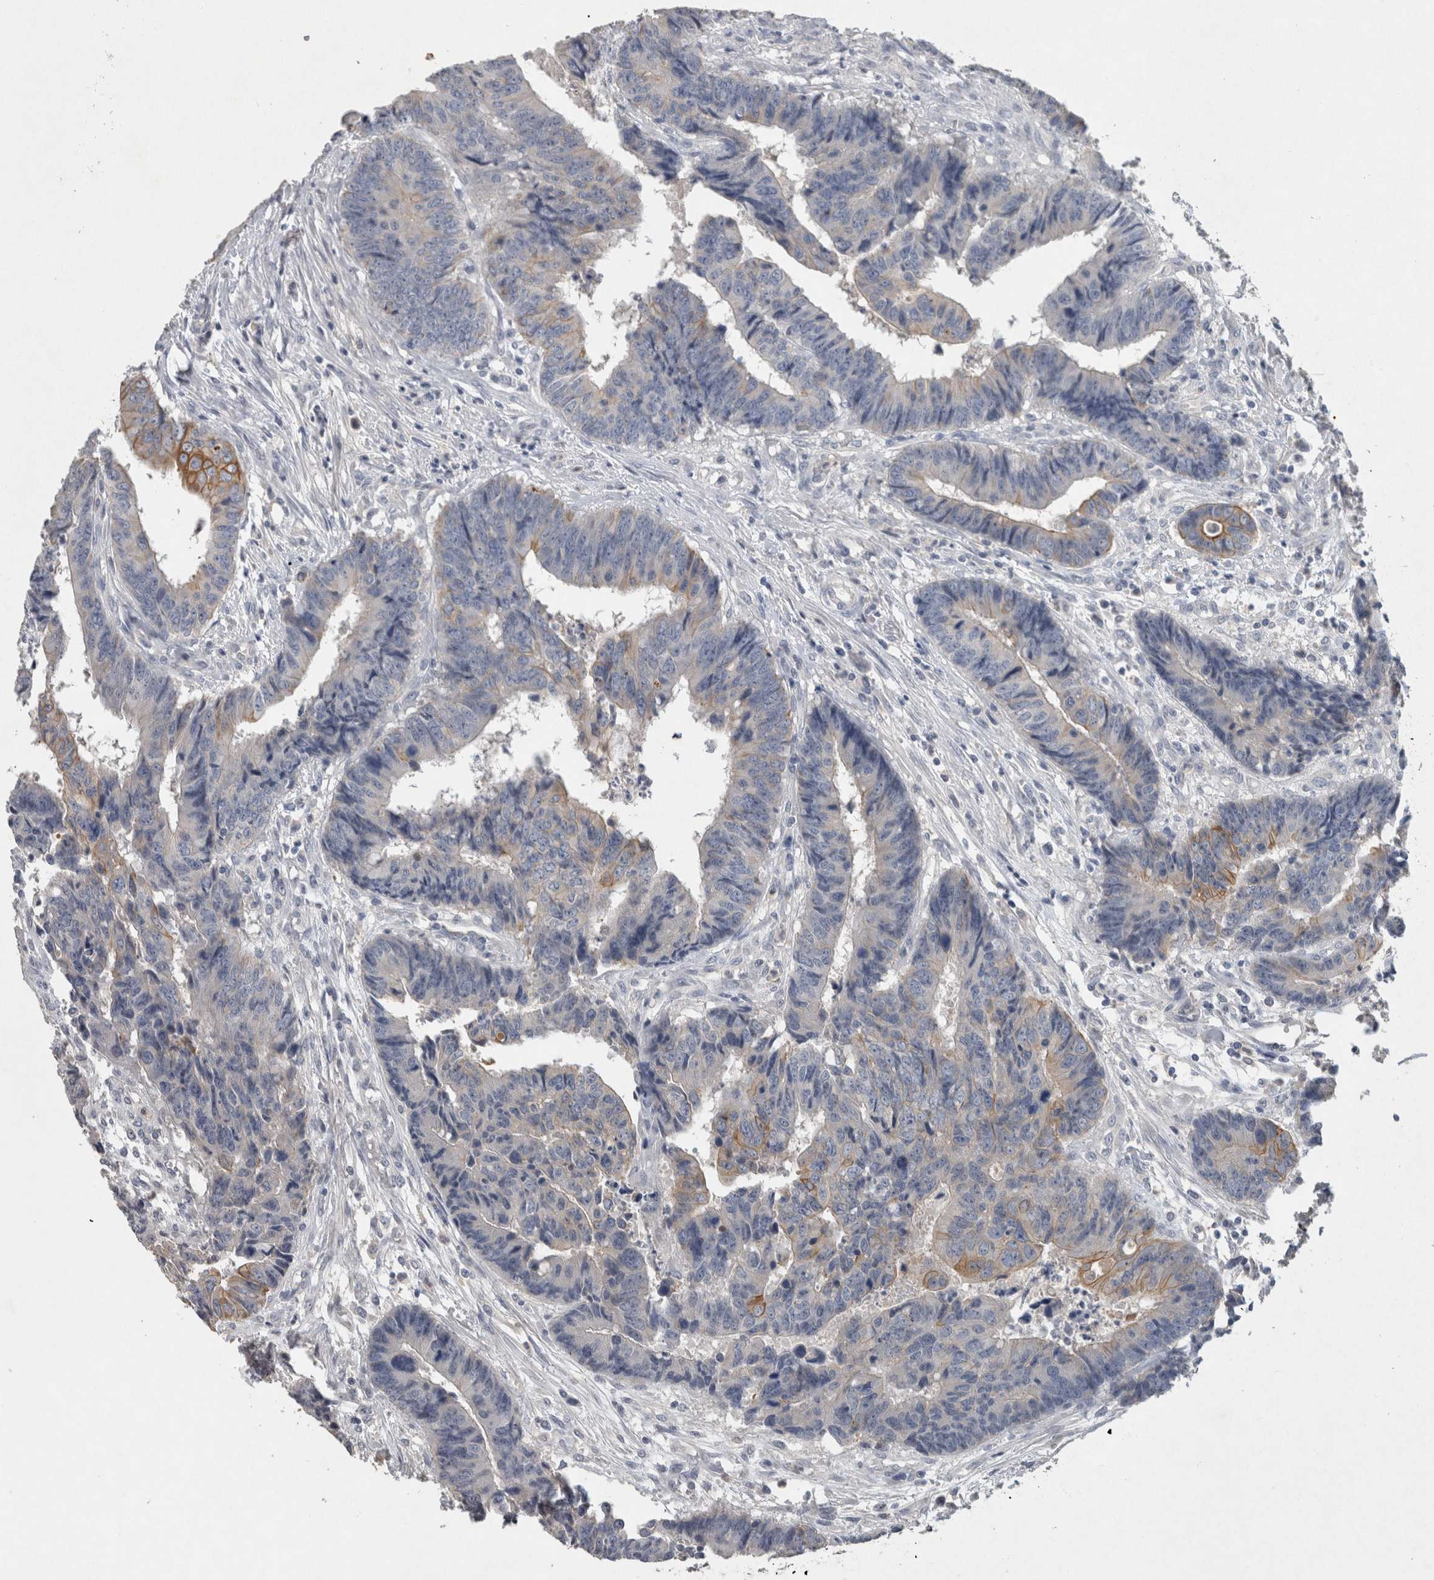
{"staining": {"intensity": "moderate", "quantity": "<25%", "location": "cytoplasmic/membranous"}, "tissue": "colorectal cancer", "cell_type": "Tumor cells", "image_type": "cancer", "snomed": [{"axis": "morphology", "description": "Adenocarcinoma, NOS"}, {"axis": "topography", "description": "Rectum"}], "caption": "Moderate cytoplasmic/membranous protein expression is present in approximately <25% of tumor cells in colorectal adenocarcinoma. Immunohistochemistry stains the protein of interest in brown and the nuclei are stained blue.", "gene": "HEXD", "patient": {"sex": "male", "age": 84}}